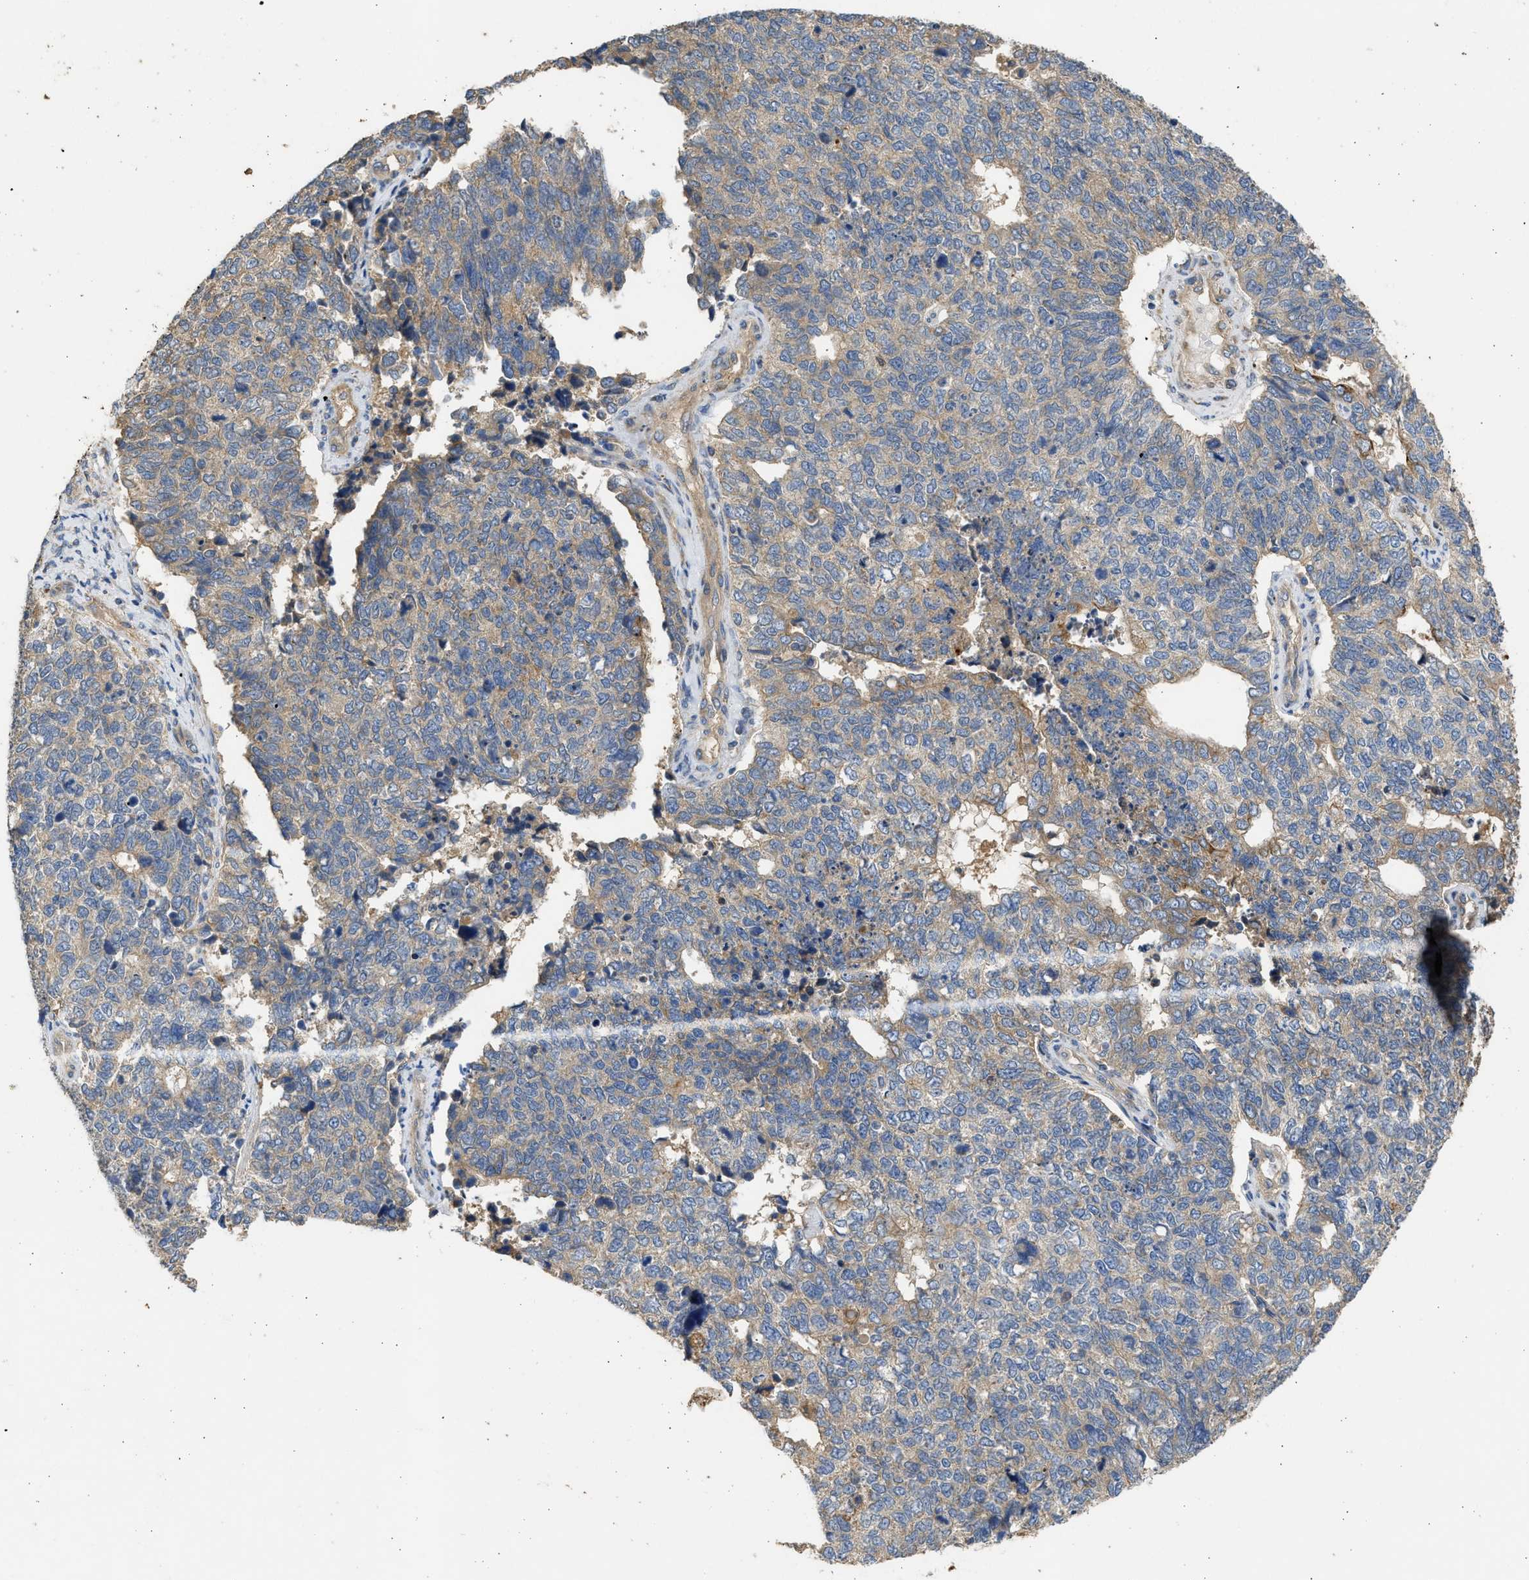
{"staining": {"intensity": "moderate", "quantity": "25%-75%", "location": "cytoplasmic/membranous"}, "tissue": "cervical cancer", "cell_type": "Tumor cells", "image_type": "cancer", "snomed": [{"axis": "morphology", "description": "Squamous cell carcinoma, NOS"}, {"axis": "topography", "description": "Cervix"}], "caption": "Protein expression analysis of squamous cell carcinoma (cervical) exhibits moderate cytoplasmic/membranous expression in about 25%-75% of tumor cells.", "gene": "CSRNP2", "patient": {"sex": "female", "age": 63}}